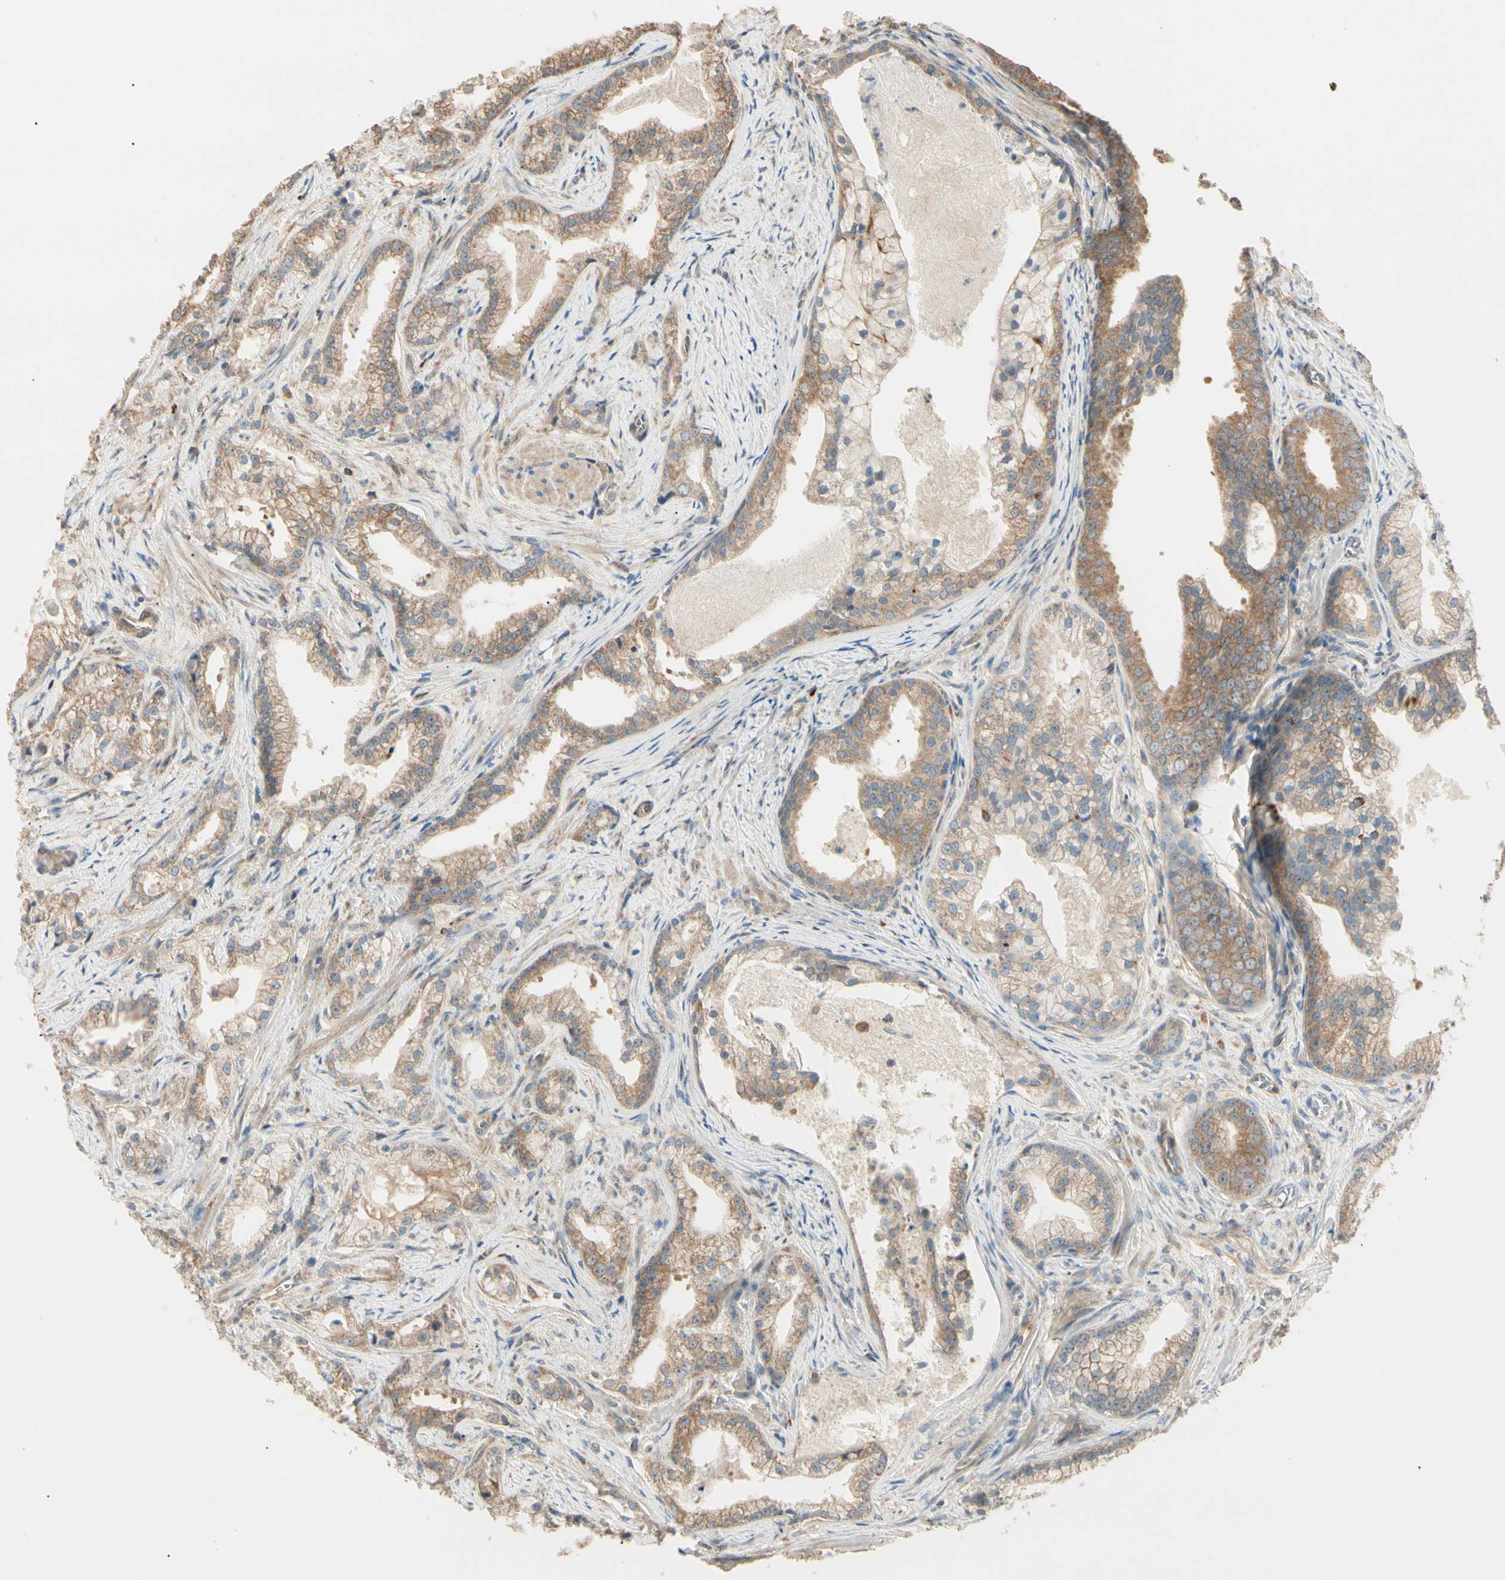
{"staining": {"intensity": "moderate", "quantity": ">75%", "location": "cytoplasmic/membranous"}, "tissue": "prostate cancer", "cell_type": "Tumor cells", "image_type": "cancer", "snomed": [{"axis": "morphology", "description": "Adenocarcinoma, Low grade"}, {"axis": "topography", "description": "Prostate"}], "caption": "Moderate cytoplasmic/membranous staining for a protein is present in approximately >75% of tumor cells of prostate low-grade adenocarcinoma using immunohistochemistry.", "gene": "IRAG1", "patient": {"sex": "male", "age": 59}}